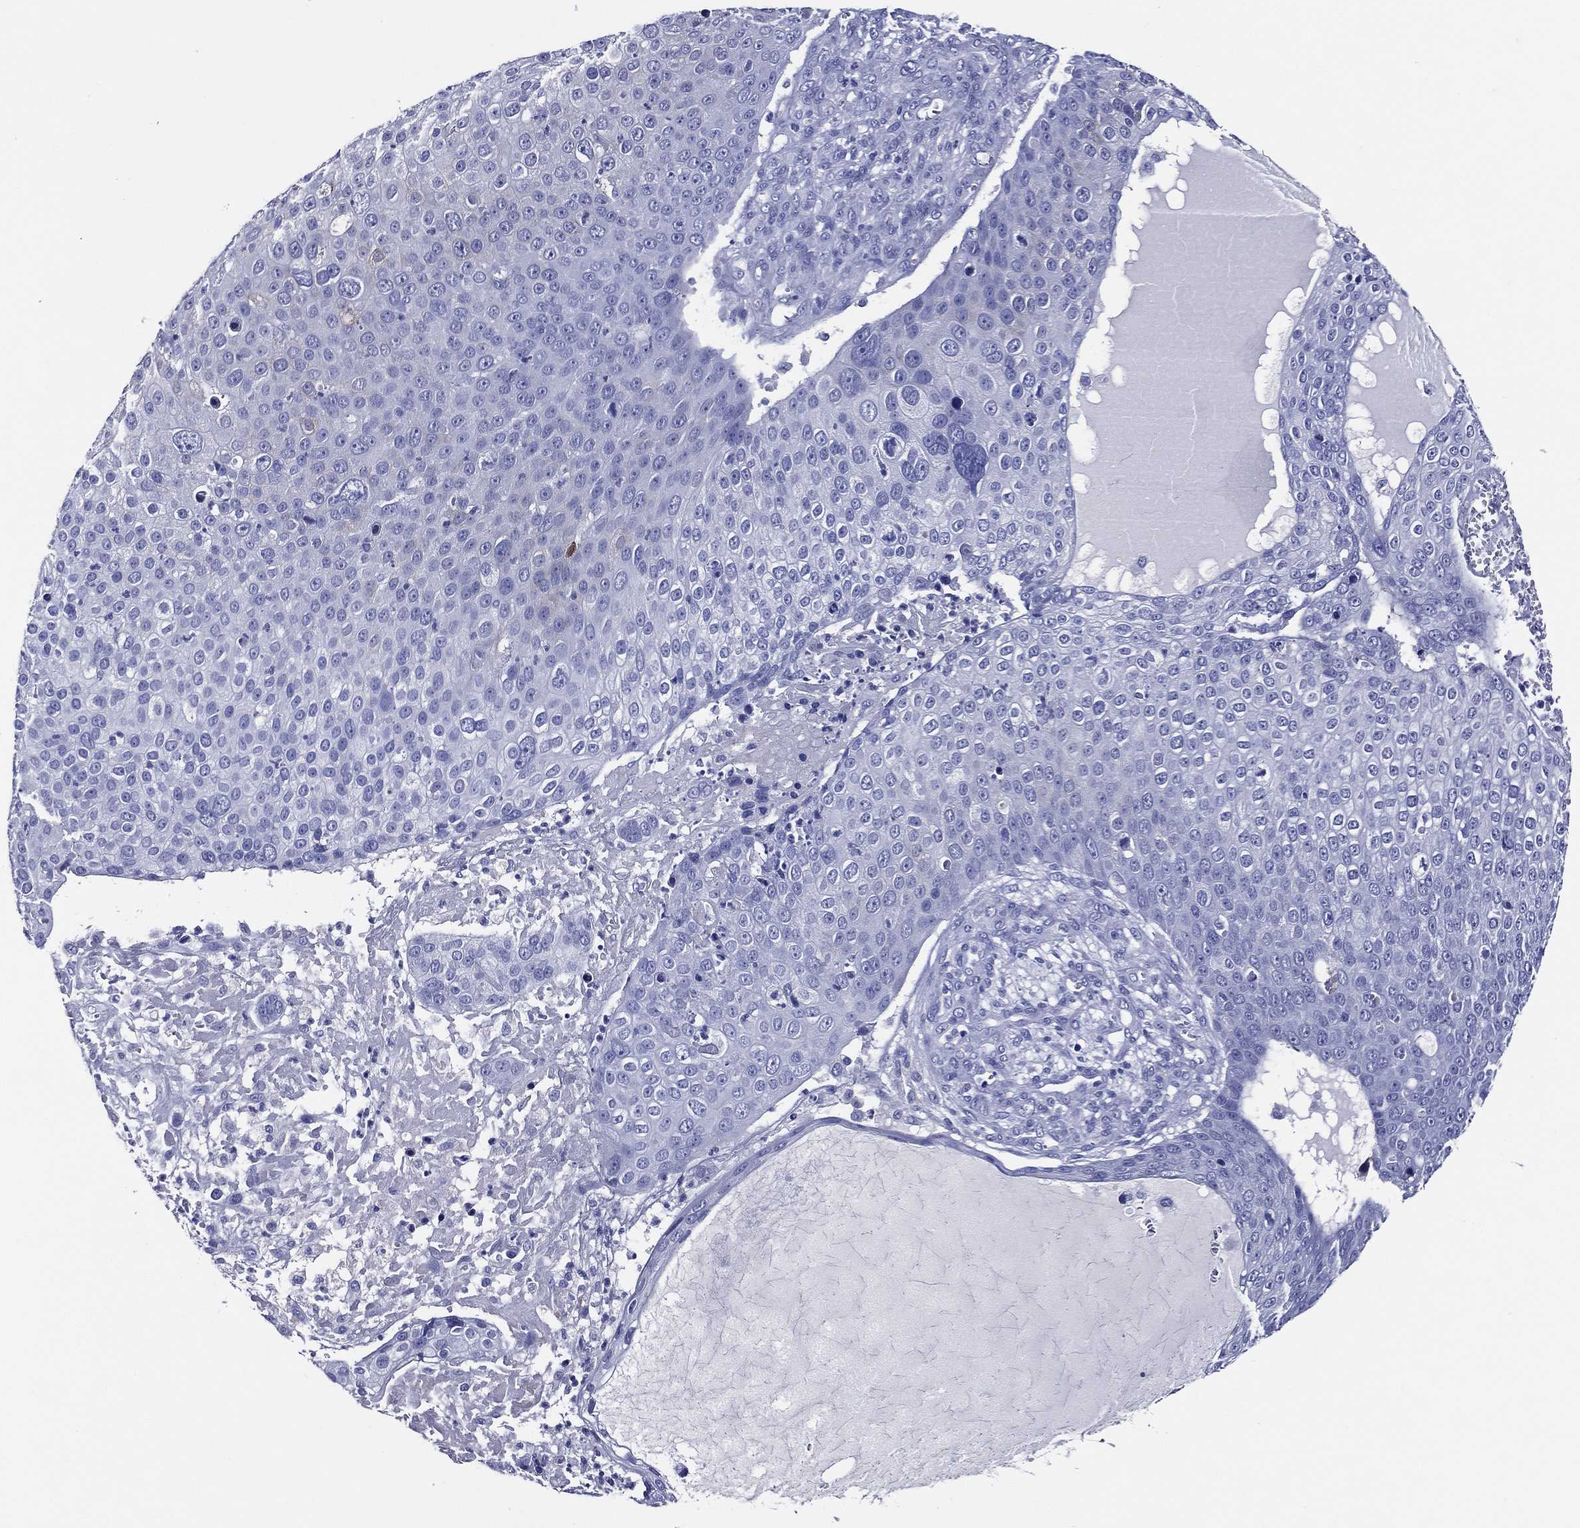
{"staining": {"intensity": "negative", "quantity": "none", "location": "none"}, "tissue": "skin cancer", "cell_type": "Tumor cells", "image_type": "cancer", "snomed": [{"axis": "morphology", "description": "Squamous cell carcinoma, NOS"}, {"axis": "topography", "description": "Skin"}], "caption": "A photomicrograph of human squamous cell carcinoma (skin) is negative for staining in tumor cells.", "gene": "ACE2", "patient": {"sex": "male", "age": 71}}